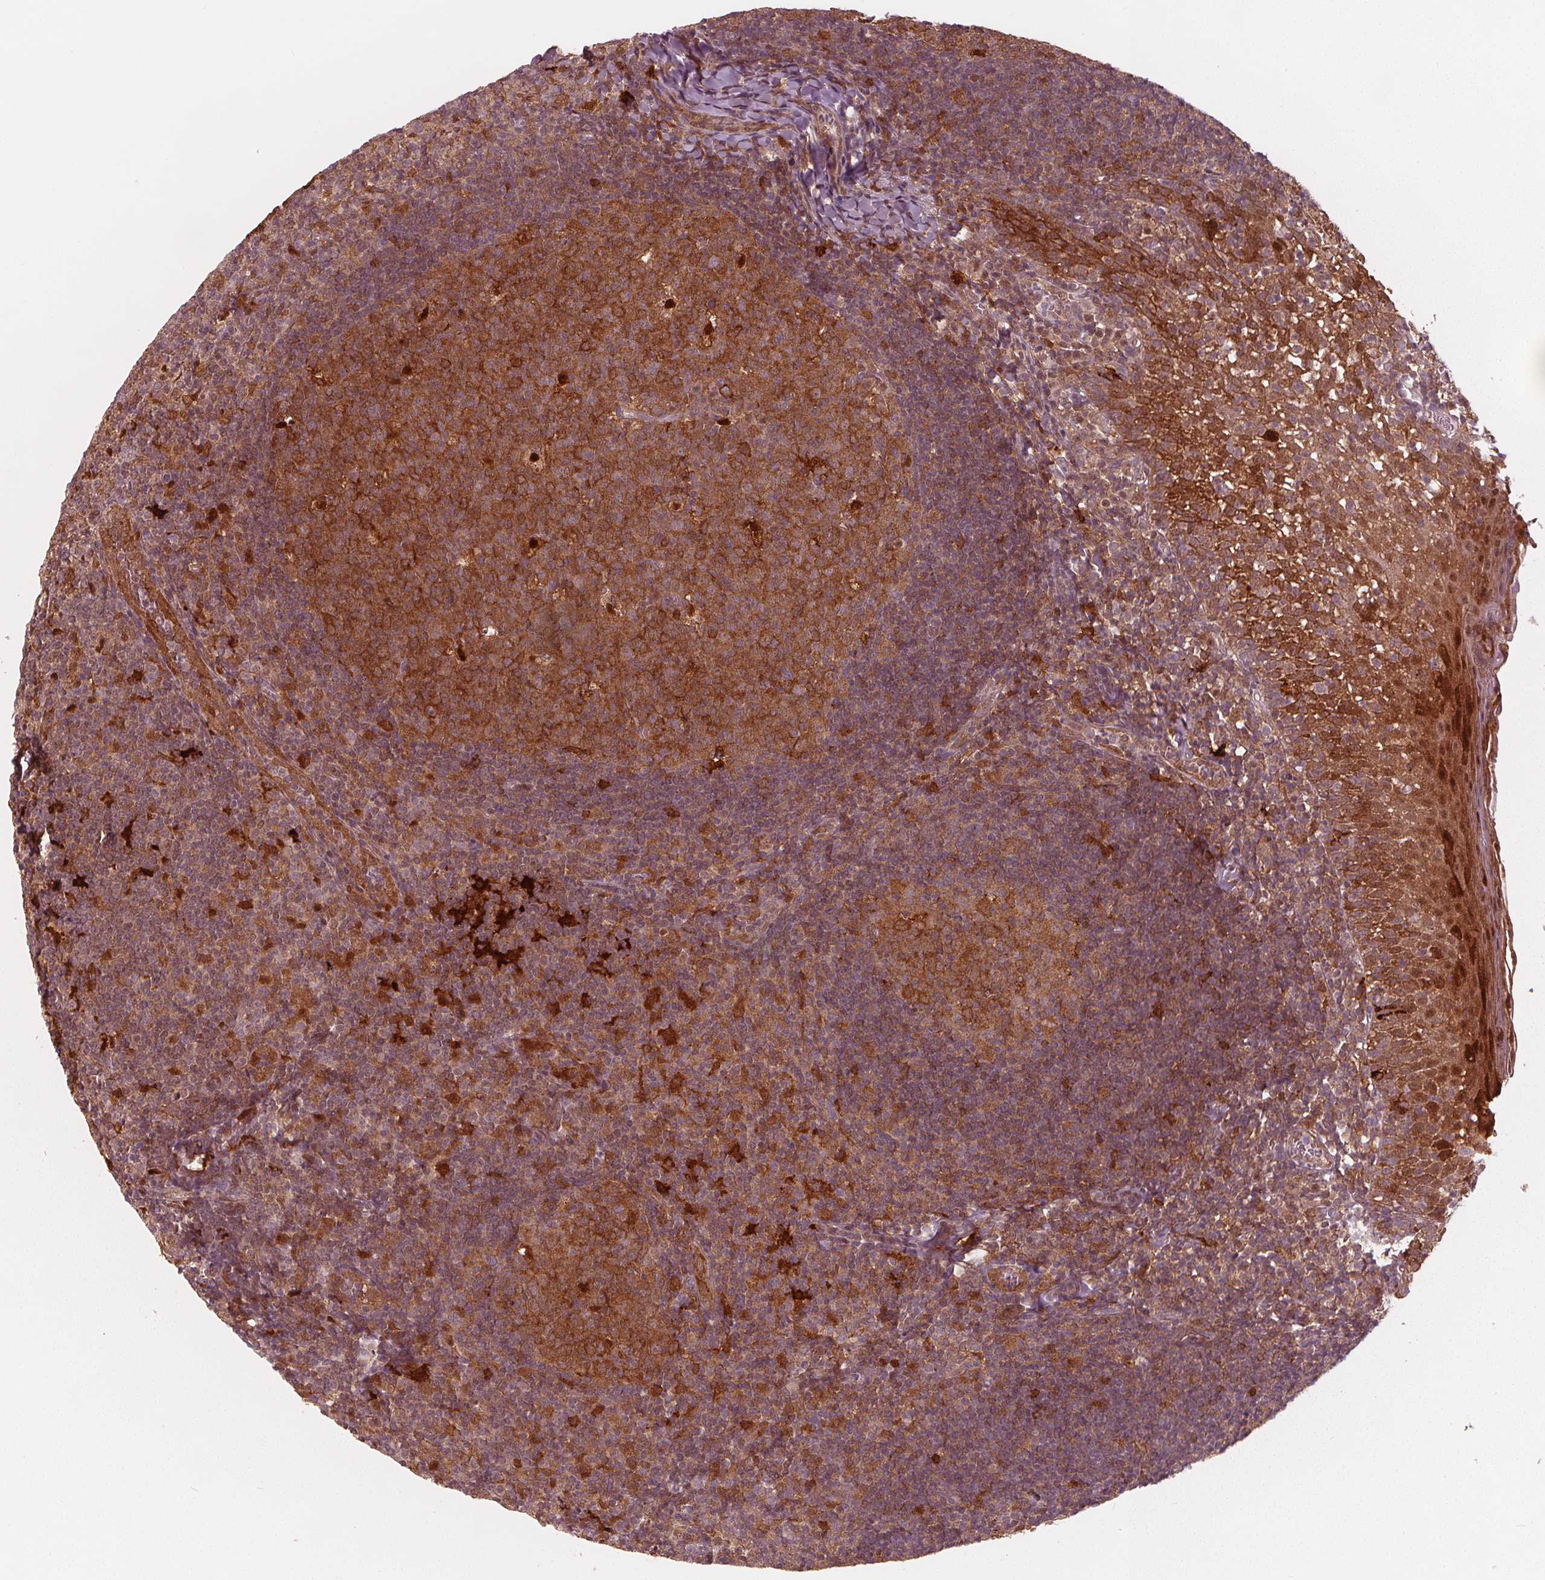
{"staining": {"intensity": "moderate", "quantity": ">75%", "location": "cytoplasmic/membranous,nuclear"}, "tissue": "lymph node", "cell_type": "Germinal center cells", "image_type": "normal", "snomed": [{"axis": "morphology", "description": "Normal tissue, NOS"}, {"axis": "topography", "description": "Lymph node"}], "caption": "Immunohistochemical staining of normal lymph node shows medium levels of moderate cytoplasmic/membranous,nuclear positivity in about >75% of germinal center cells.", "gene": "SQSTM1", "patient": {"sex": "female", "age": 21}}